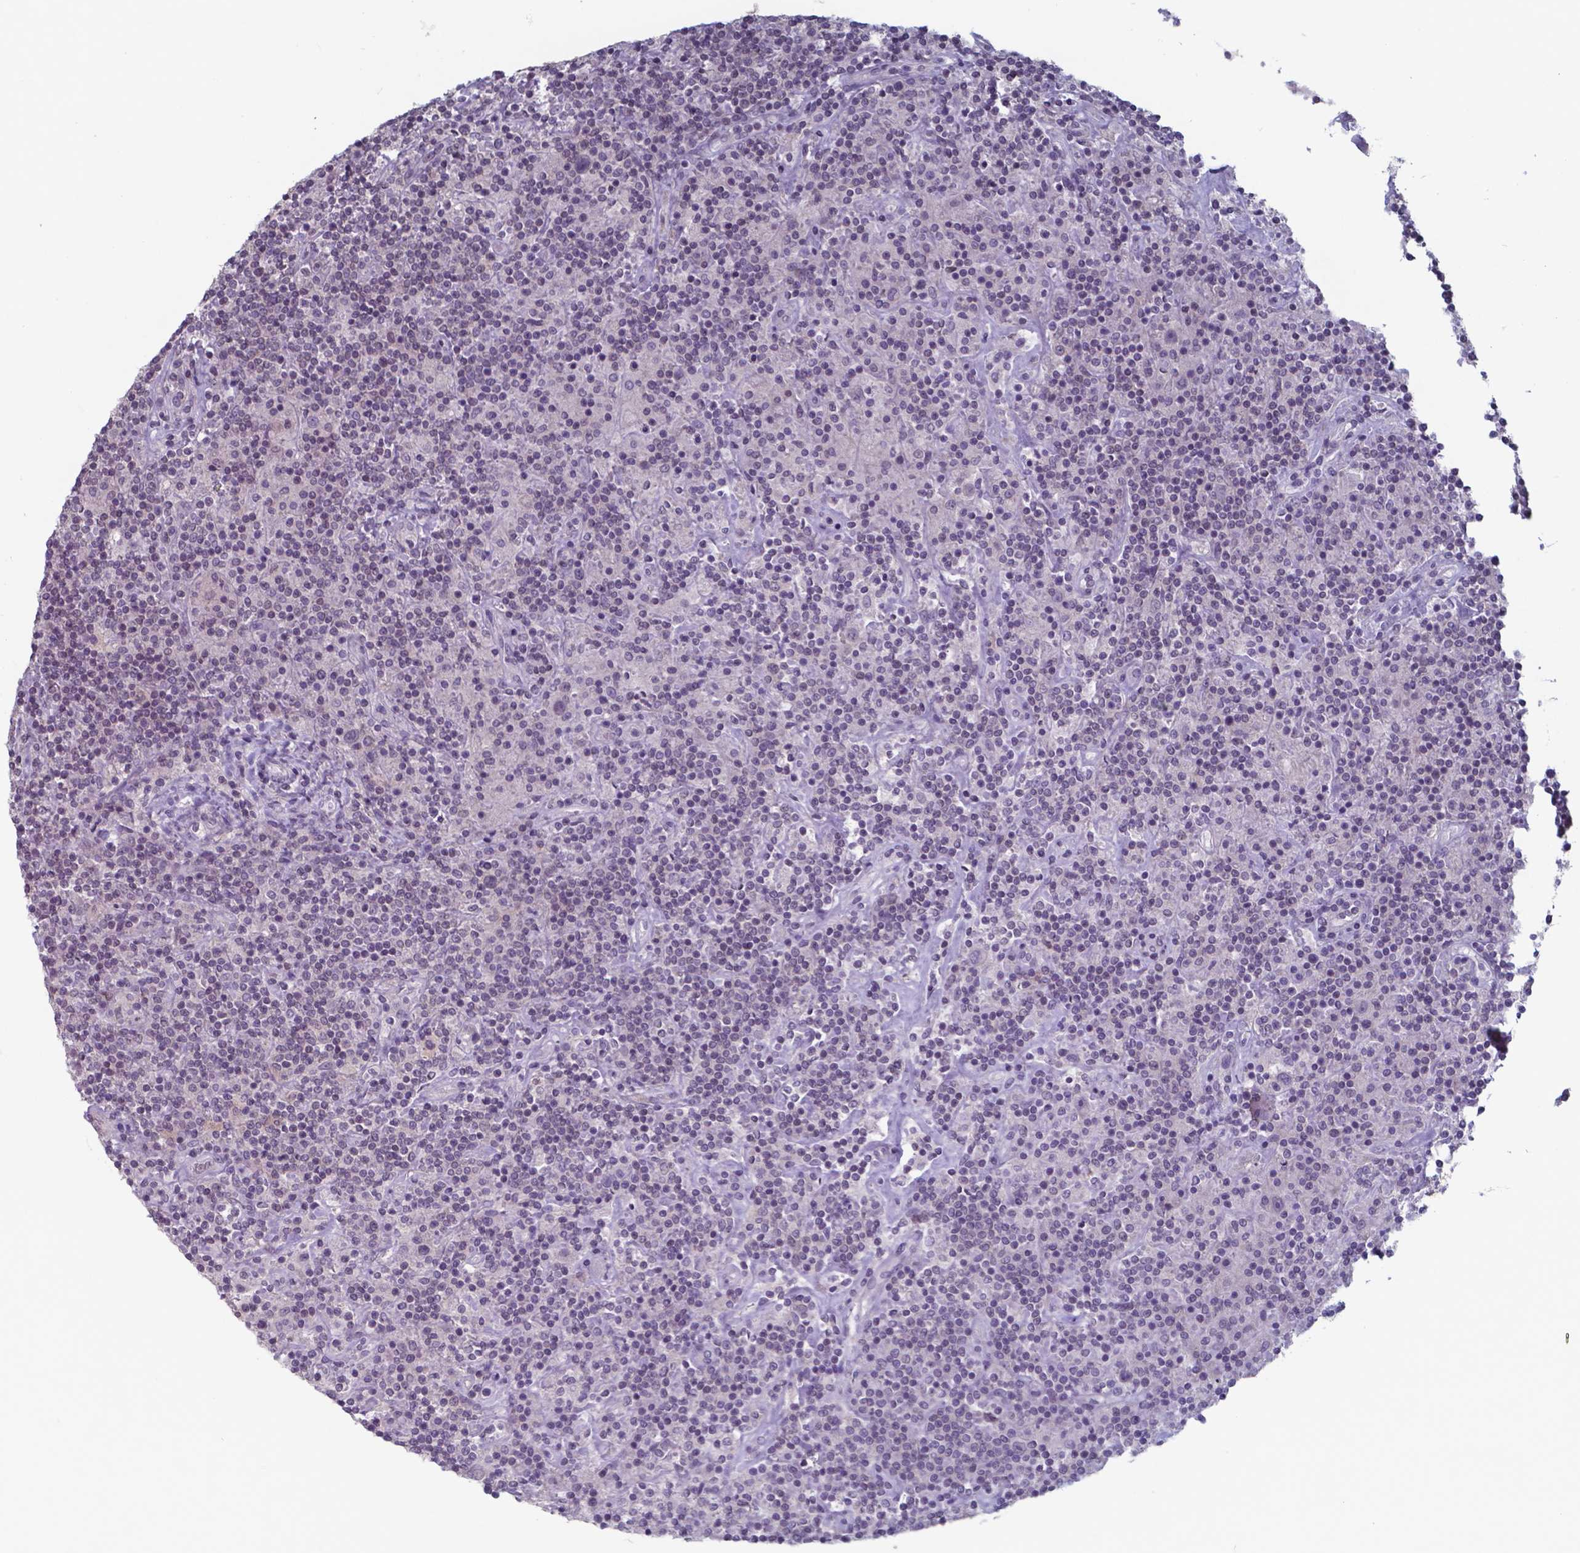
{"staining": {"intensity": "negative", "quantity": "none", "location": "none"}, "tissue": "lymphoma", "cell_type": "Tumor cells", "image_type": "cancer", "snomed": [{"axis": "morphology", "description": "Hodgkin's disease, NOS"}, {"axis": "topography", "description": "Lymph node"}], "caption": "Immunohistochemistry of human Hodgkin's disease shows no positivity in tumor cells.", "gene": "TDP2", "patient": {"sex": "male", "age": 70}}